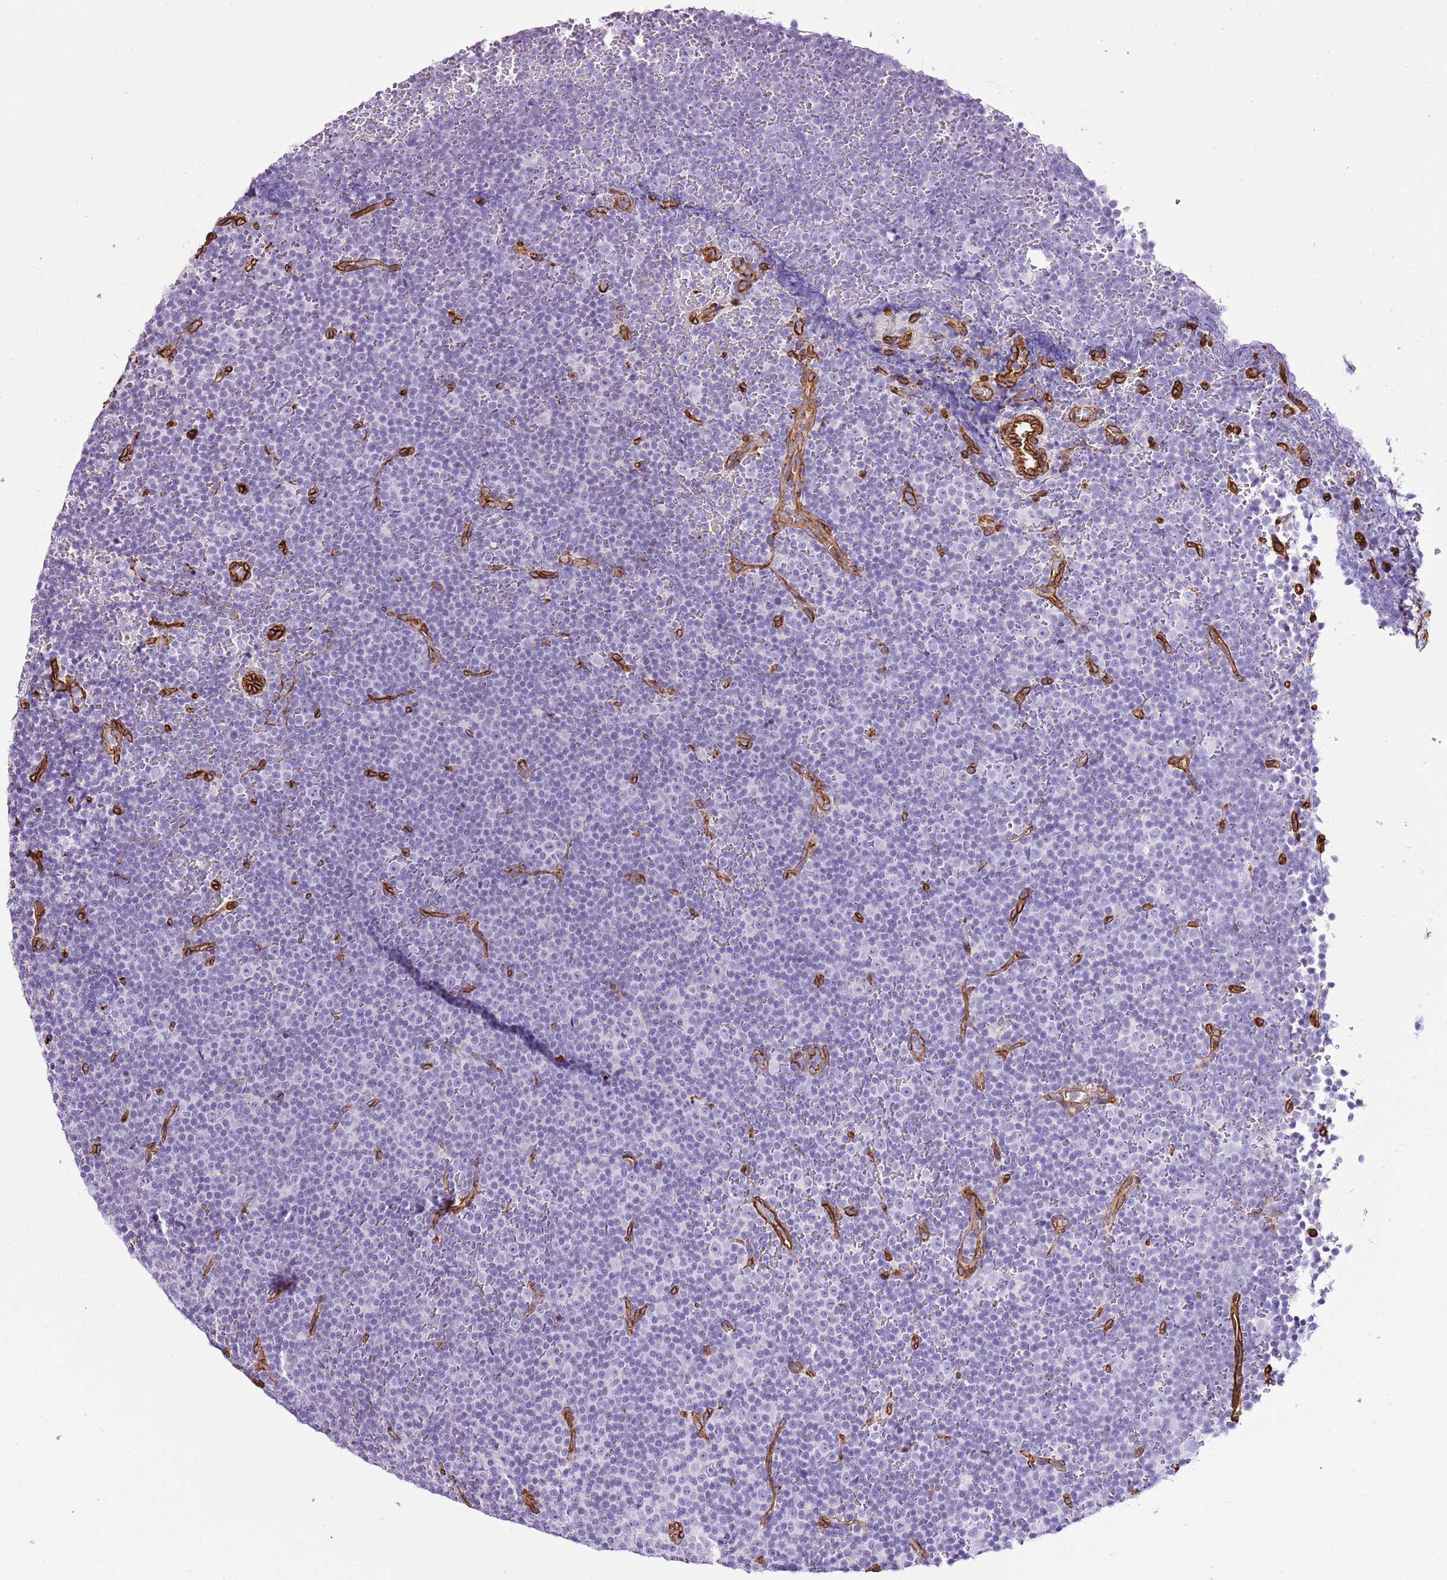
{"staining": {"intensity": "negative", "quantity": "none", "location": "none"}, "tissue": "lymphoma", "cell_type": "Tumor cells", "image_type": "cancer", "snomed": [{"axis": "morphology", "description": "Malignant lymphoma, non-Hodgkin's type, Low grade"}, {"axis": "topography", "description": "Lymph node"}], "caption": "A high-resolution photomicrograph shows immunohistochemistry staining of low-grade malignant lymphoma, non-Hodgkin's type, which displays no significant staining in tumor cells.", "gene": "CTDSPL", "patient": {"sex": "female", "age": 67}}